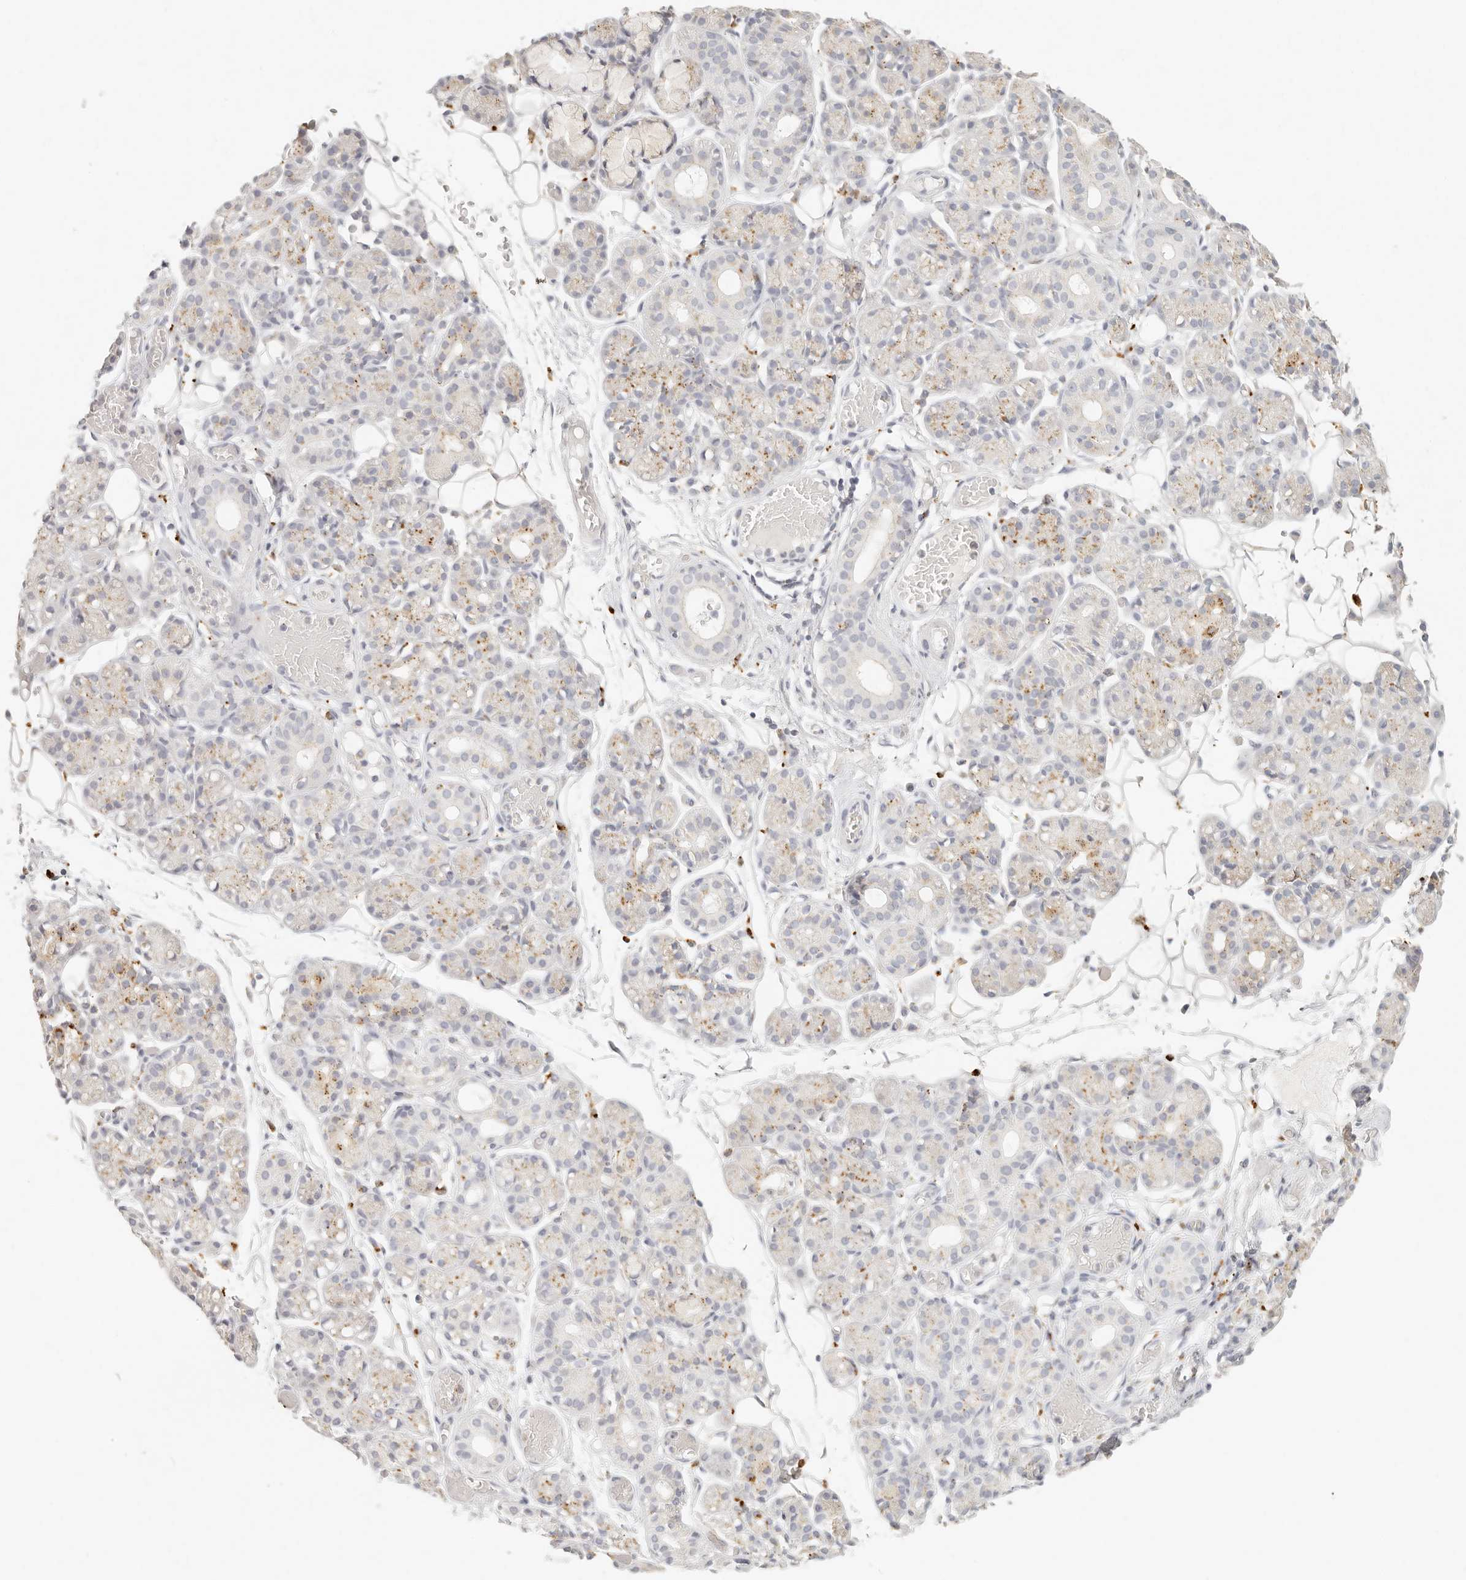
{"staining": {"intensity": "weak", "quantity": "<25%", "location": "cytoplasmic/membranous"}, "tissue": "salivary gland", "cell_type": "Glandular cells", "image_type": "normal", "snomed": [{"axis": "morphology", "description": "Normal tissue, NOS"}, {"axis": "topography", "description": "Salivary gland"}], "caption": "An IHC image of normal salivary gland is shown. There is no staining in glandular cells of salivary gland.", "gene": "RNASET2", "patient": {"sex": "male", "age": 63}}